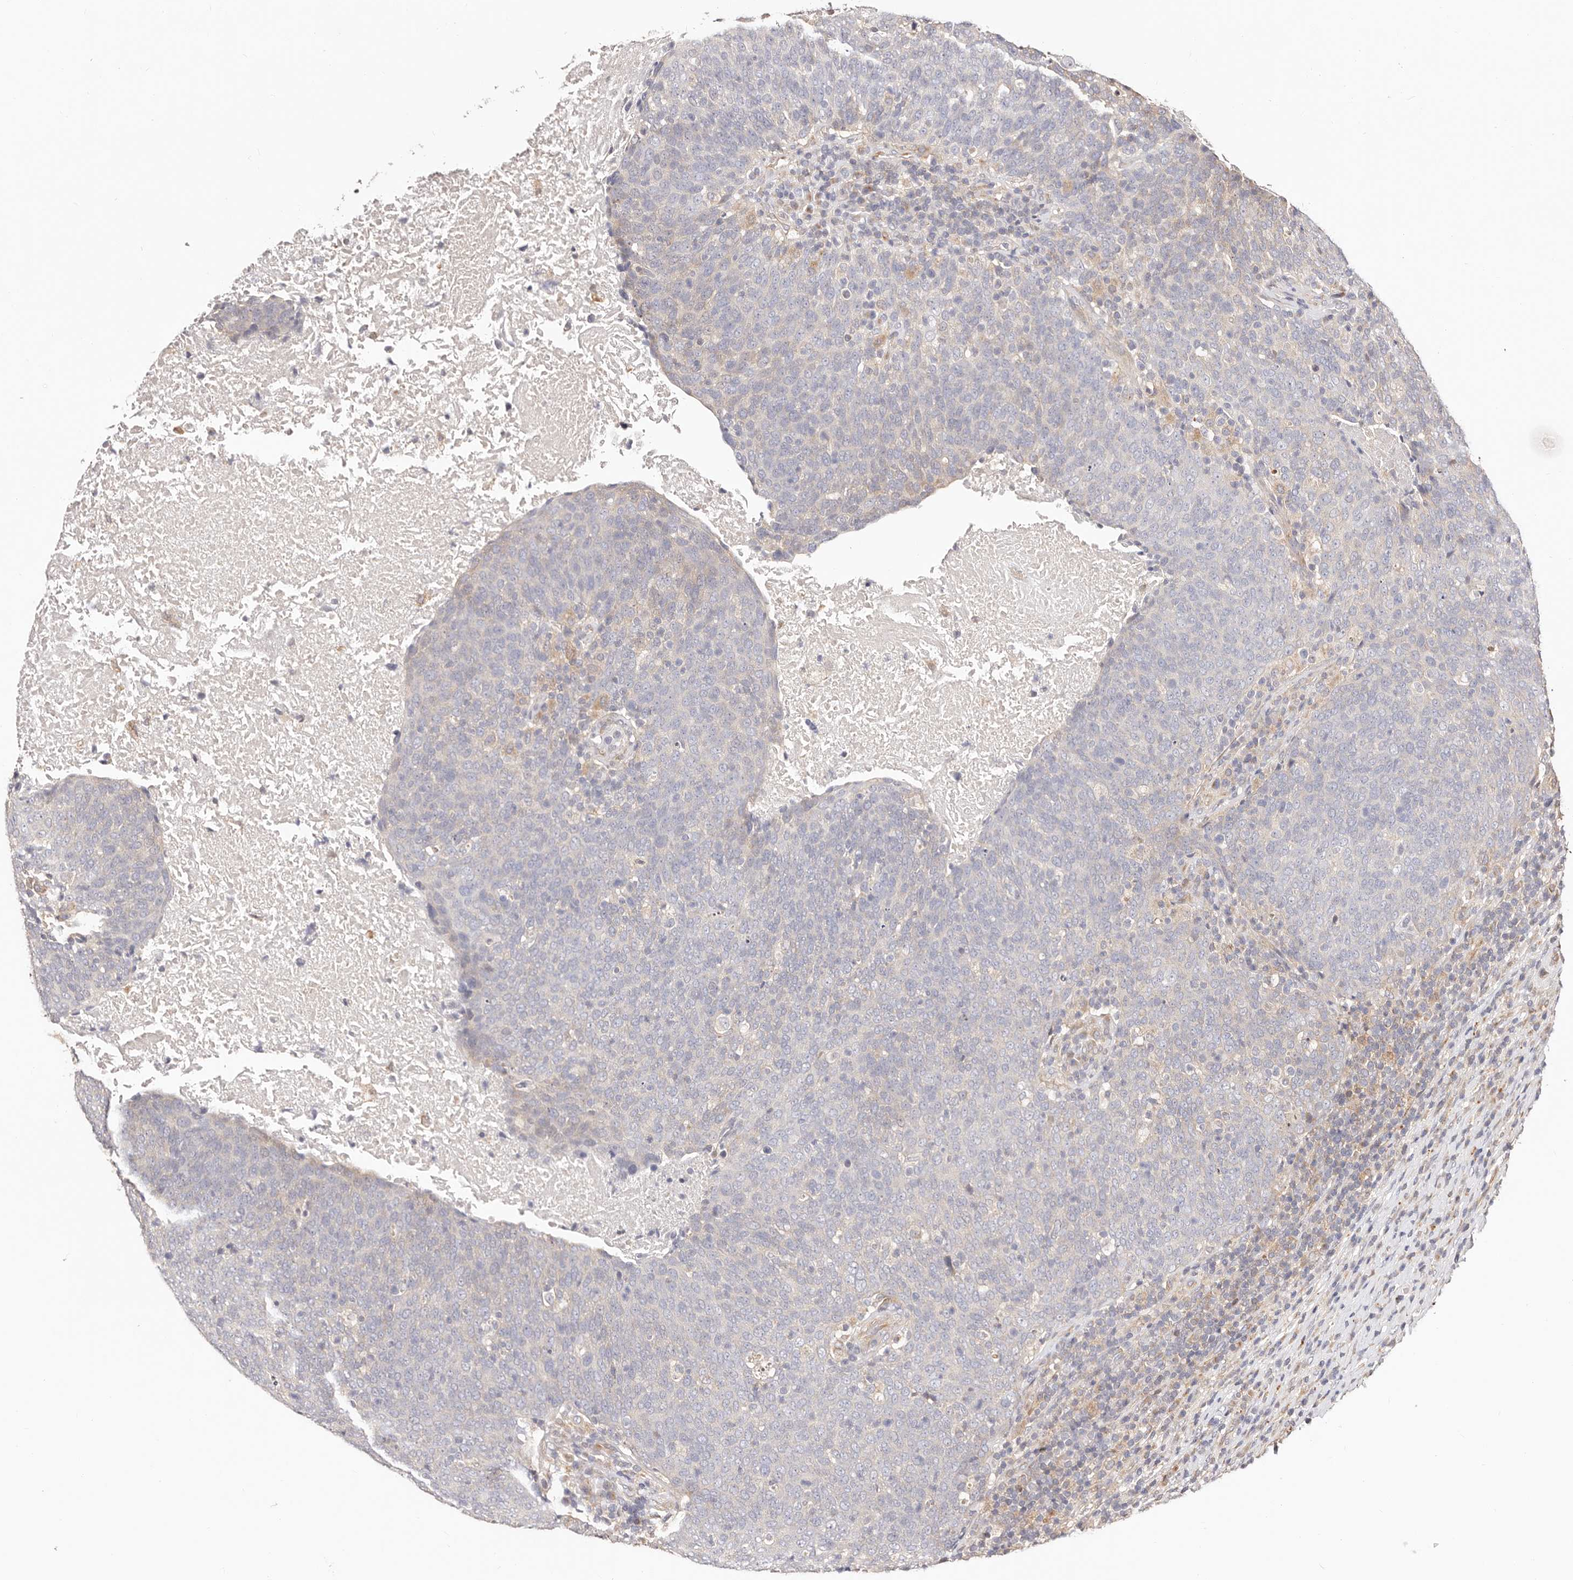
{"staining": {"intensity": "negative", "quantity": "none", "location": "none"}, "tissue": "head and neck cancer", "cell_type": "Tumor cells", "image_type": "cancer", "snomed": [{"axis": "morphology", "description": "Squamous cell carcinoma, NOS"}, {"axis": "morphology", "description": "Squamous cell carcinoma, metastatic, NOS"}, {"axis": "topography", "description": "Lymph node"}, {"axis": "topography", "description": "Head-Neck"}], "caption": "DAB (3,3'-diaminobenzidine) immunohistochemical staining of head and neck squamous cell carcinoma displays no significant positivity in tumor cells.", "gene": "MAPK1", "patient": {"sex": "male", "age": 62}}